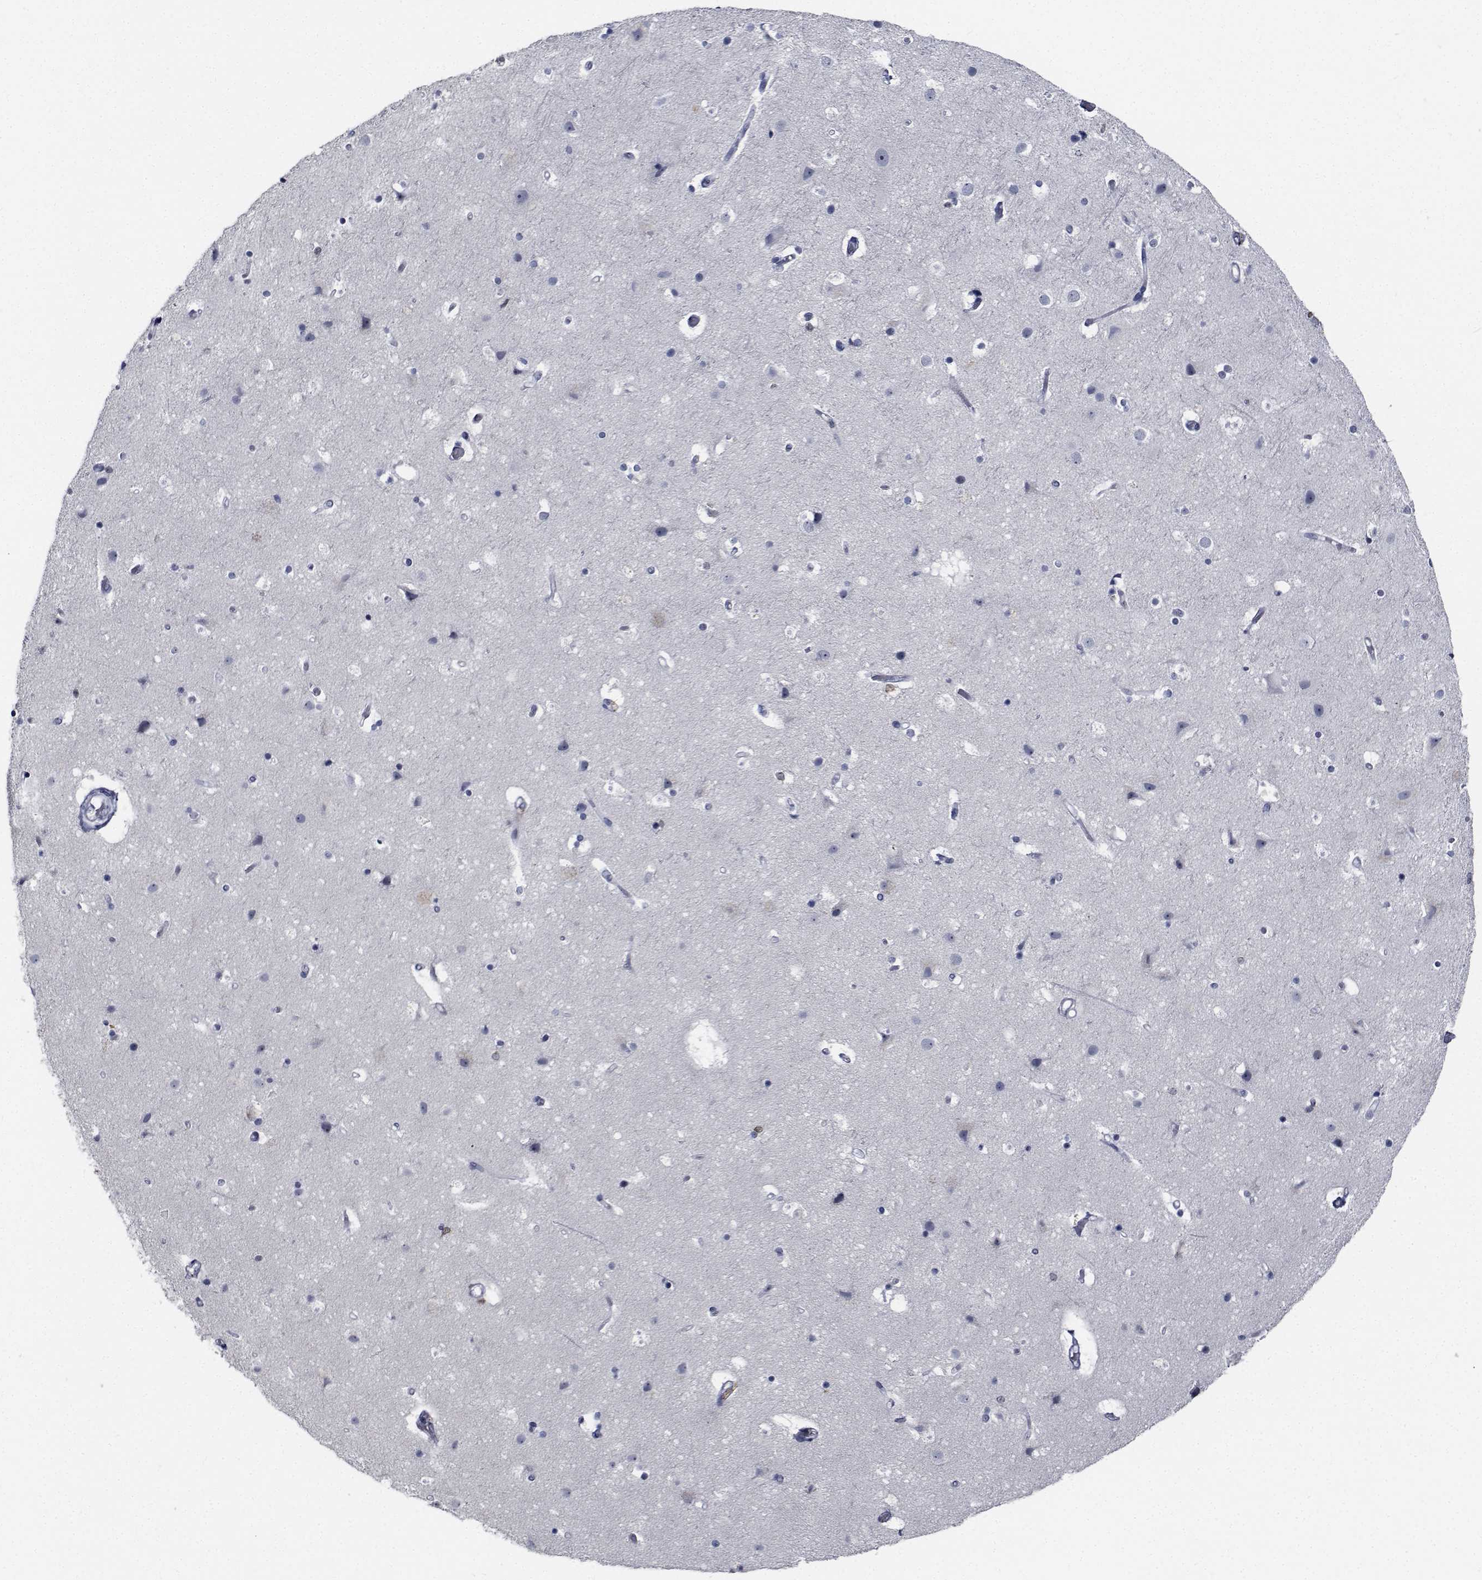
{"staining": {"intensity": "negative", "quantity": "none", "location": "none"}, "tissue": "cerebral cortex", "cell_type": "Endothelial cells", "image_type": "normal", "snomed": [{"axis": "morphology", "description": "Normal tissue, NOS"}, {"axis": "topography", "description": "Cerebral cortex"}], "caption": "Endothelial cells show no significant expression in unremarkable cerebral cortex. (DAB (3,3'-diaminobenzidine) IHC visualized using brightfield microscopy, high magnification).", "gene": "NVL", "patient": {"sex": "female", "age": 52}}